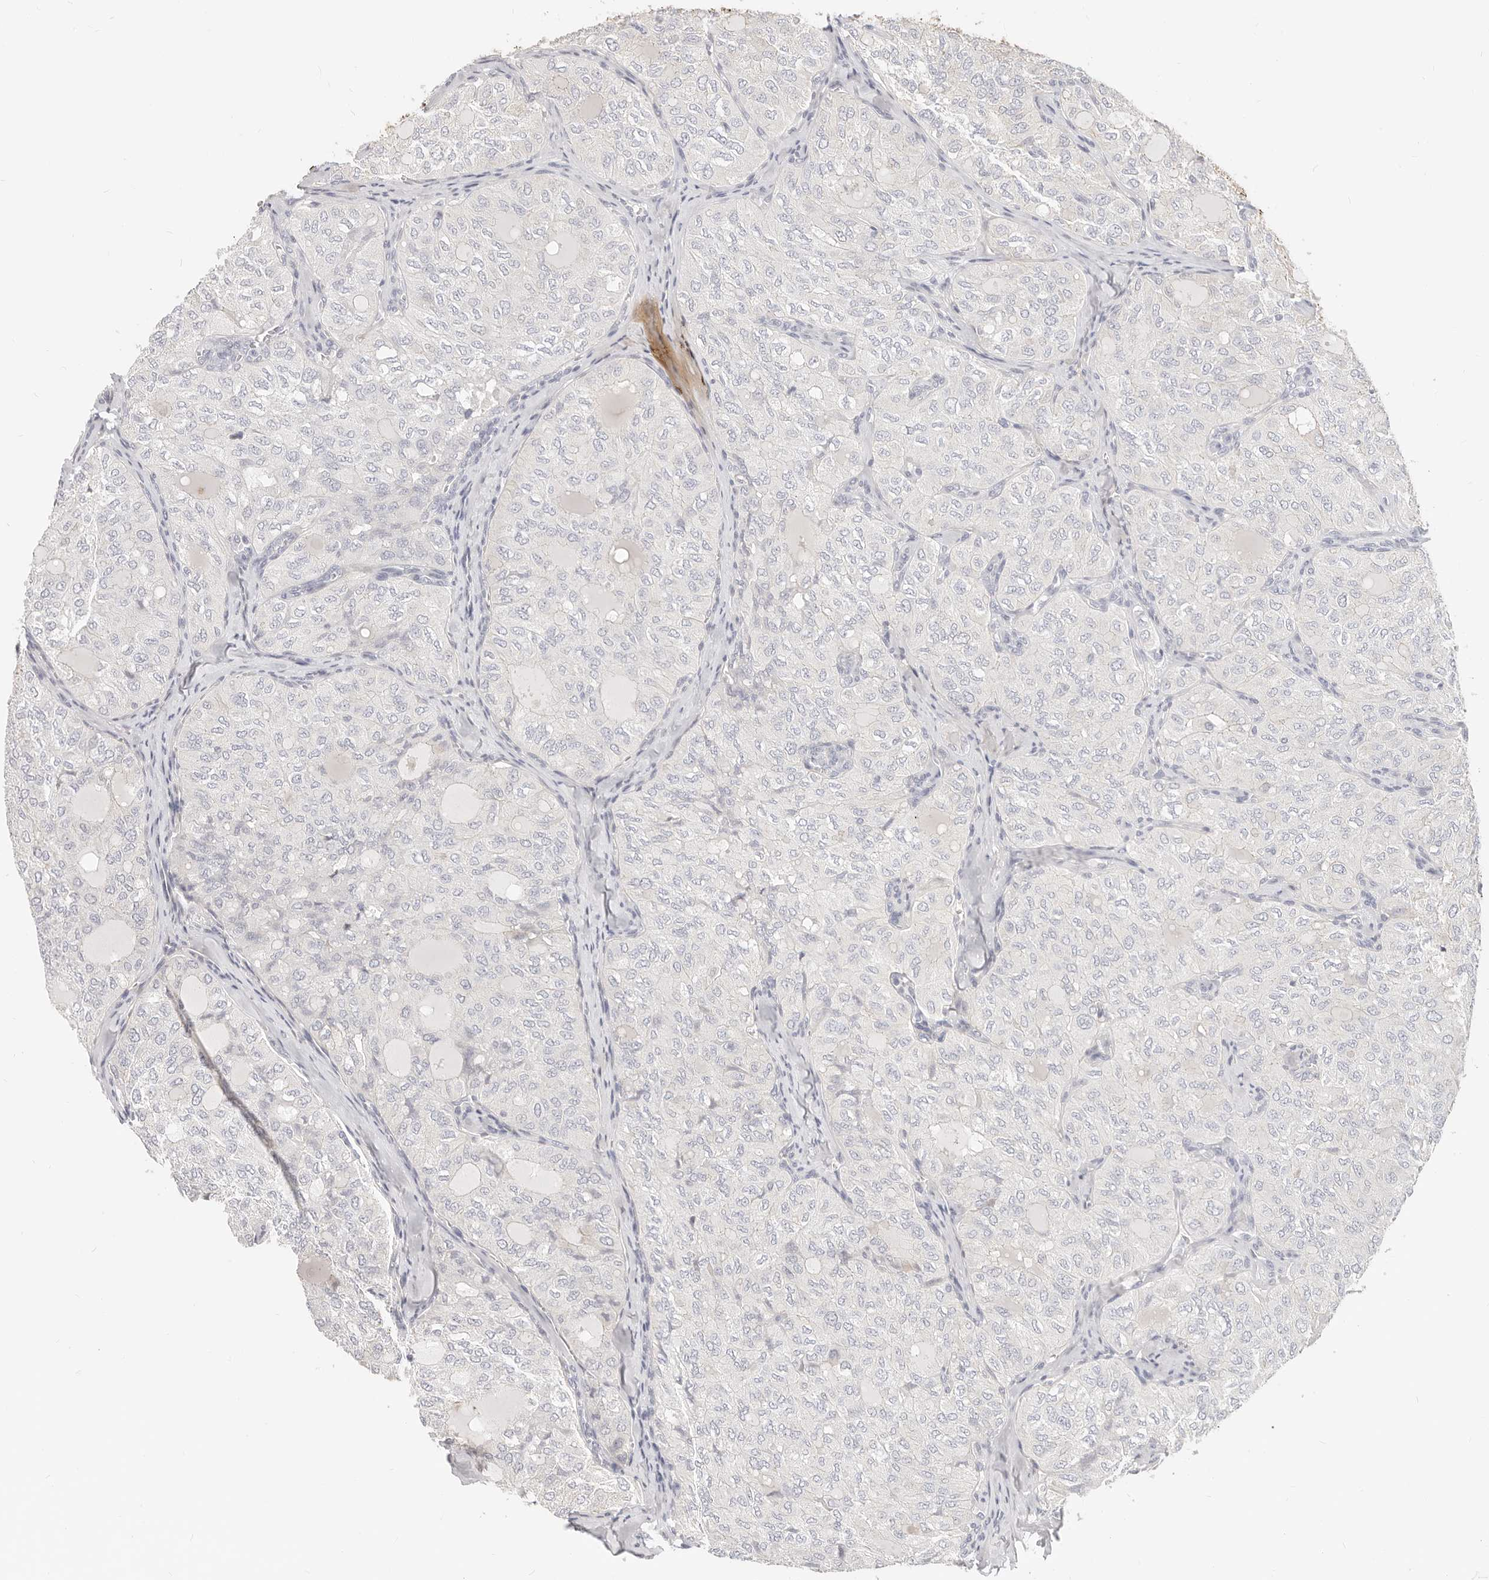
{"staining": {"intensity": "negative", "quantity": "none", "location": "none"}, "tissue": "thyroid cancer", "cell_type": "Tumor cells", "image_type": "cancer", "snomed": [{"axis": "morphology", "description": "Follicular adenoma carcinoma, NOS"}, {"axis": "topography", "description": "Thyroid gland"}], "caption": "The image displays no significant positivity in tumor cells of thyroid cancer. The staining was performed using DAB to visualize the protein expression in brown, while the nuclei were stained in blue with hematoxylin (Magnification: 20x).", "gene": "DTNBP1", "patient": {"sex": "male", "age": 75}}